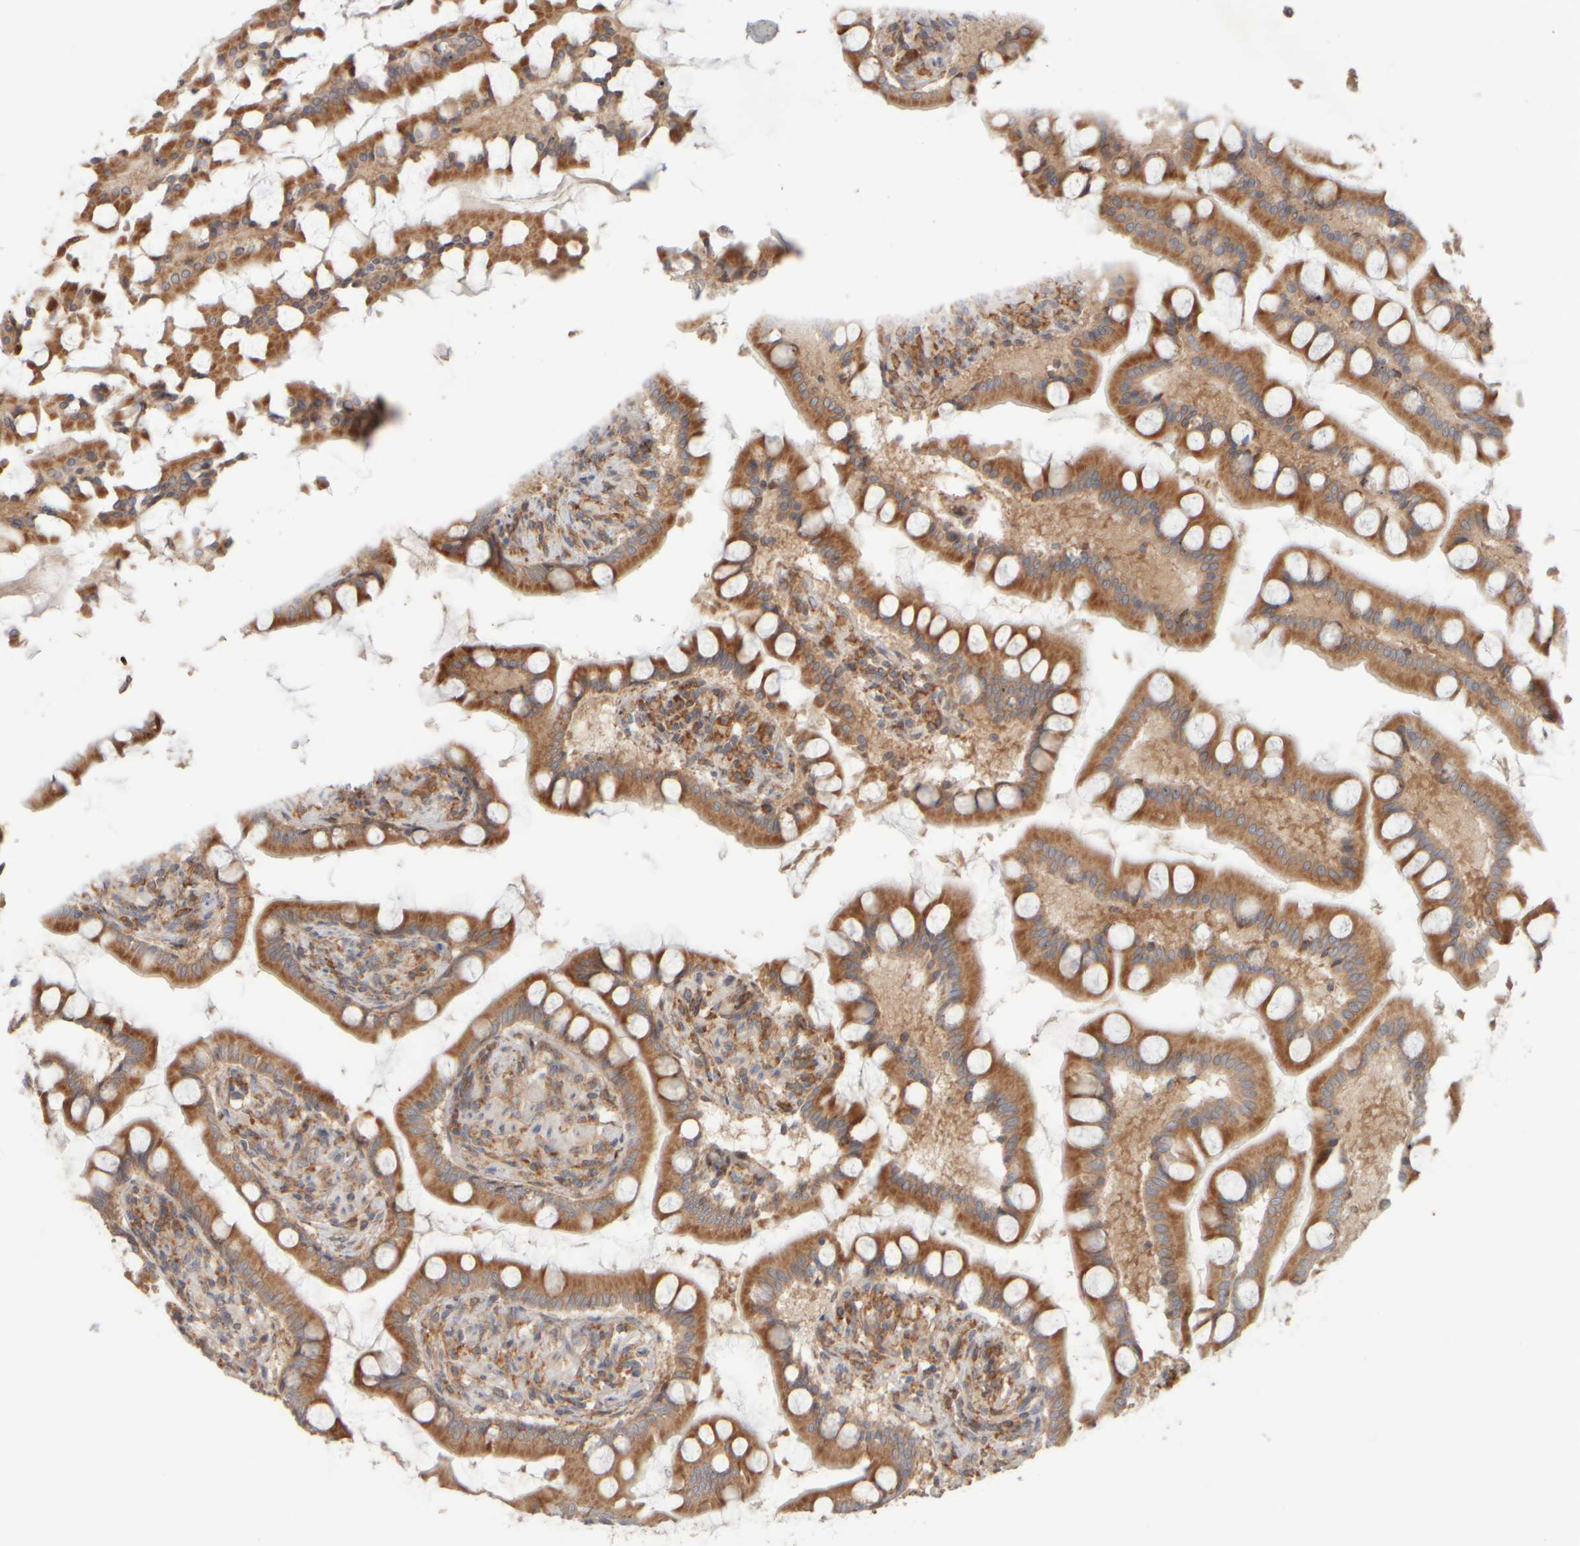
{"staining": {"intensity": "strong", "quantity": ">75%", "location": "cytoplasmic/membranous"}, "tissue": "small intestine", "cell_type": "Glandular cells", "image_type": "normal", "snomed": [{"axis": "morphology", "description": "Normal tissue, NOS"}, {"axis": "topography", "description": "Small intestine"}], "caption": "About >75% of glandular cells in unremarkable human small intestine display strong cytoplasmic/membranous protein positivity as visualized by brown immunohistochemical staining.", "gene": "EIF2B3", "patient": {"sex": "male", "age": 41}}